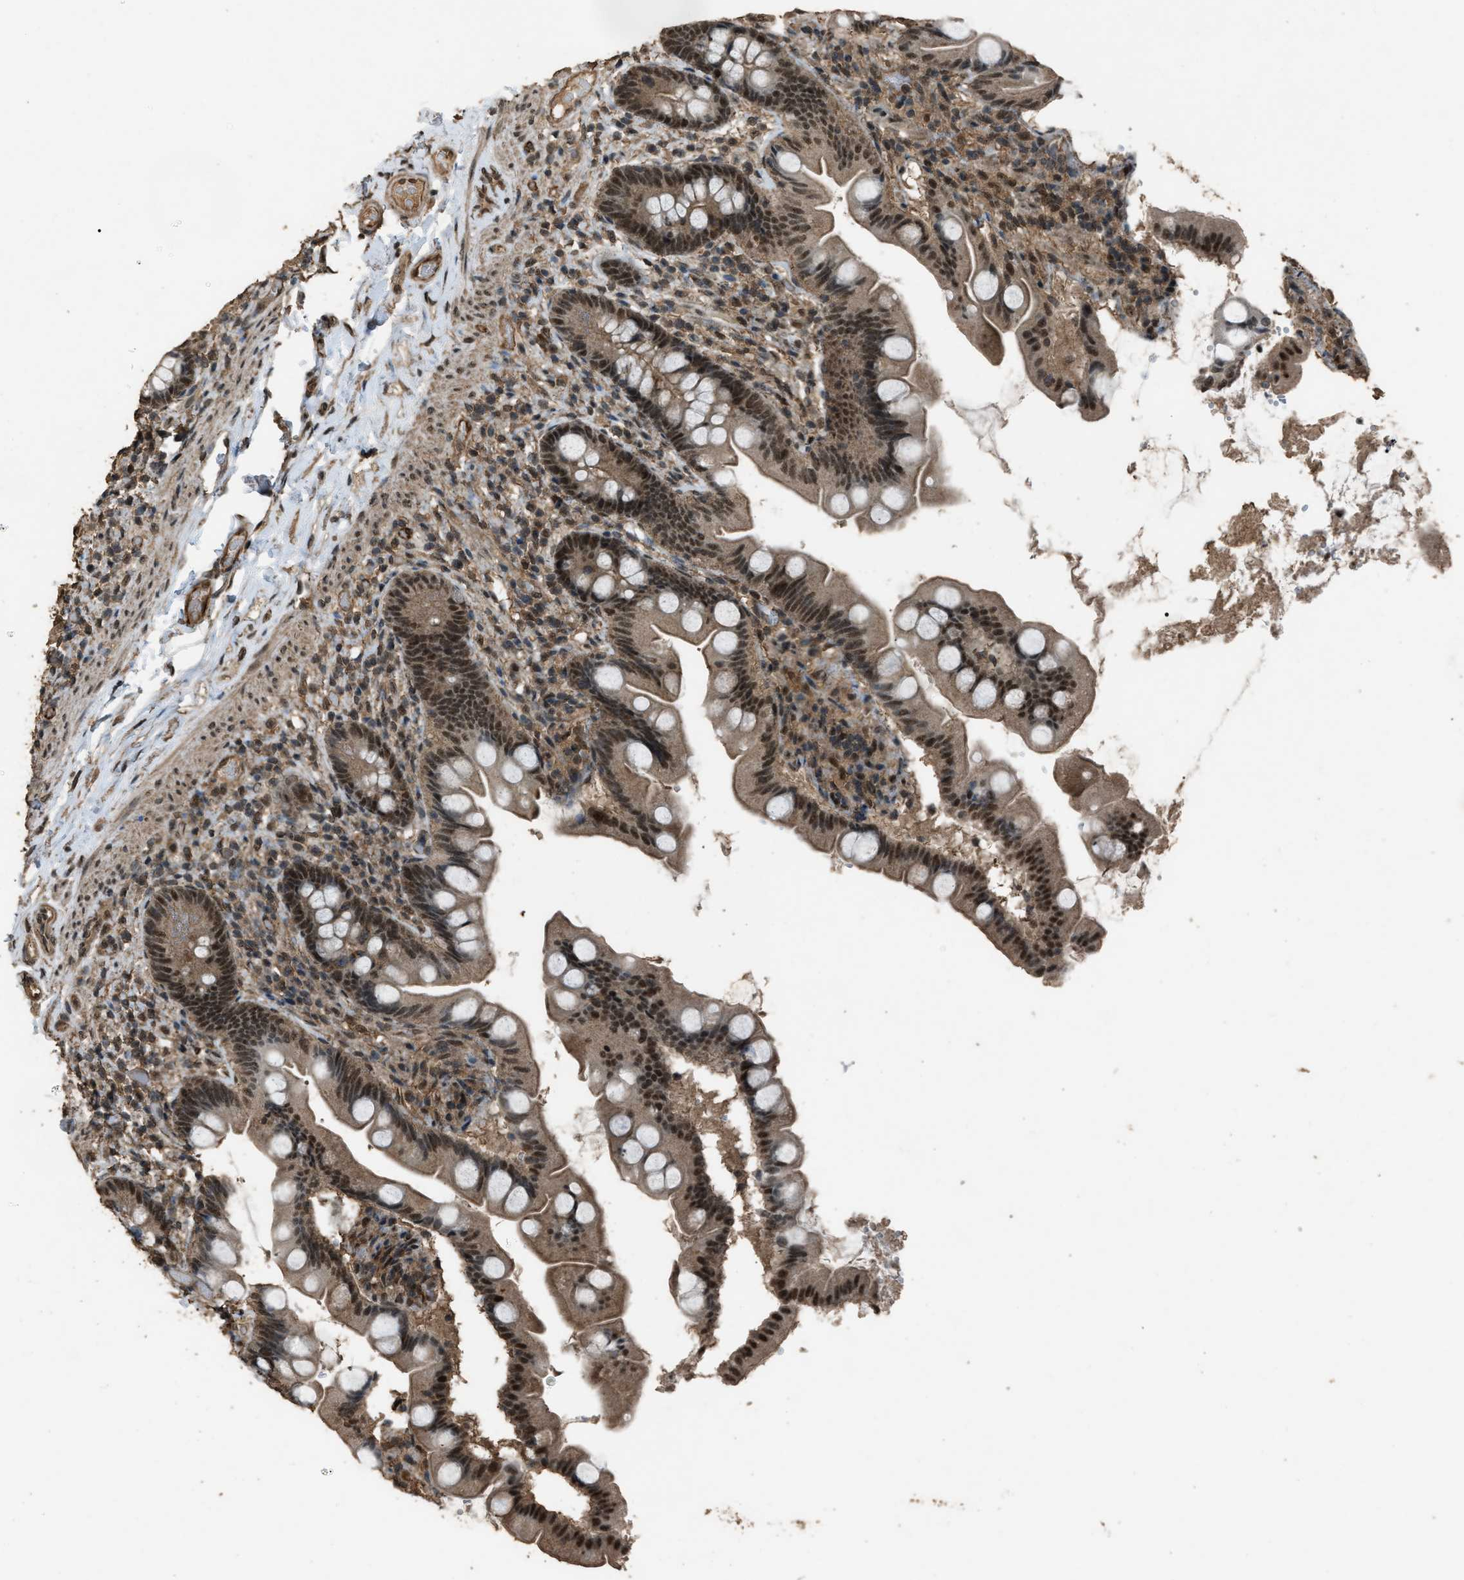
{"staining": {"intensity": "strong", "quantity": ">75%", "location": "cytoplasmic/membranous,nuclear"}, "tissue": "small intestine", "cell_type": "Glandular cells", "image_type": "normal", "snomed": [{"axis": "morphology", "description": "Normal tissue, NOS"}, {"axis": "topography", "description": "Small intestine"}], "caption": "Glandular cells show high levels of strong cytoplasmic/membranous,nuclear expression in approximately >75% of cells in normal small intestine.", "gene": "SERTAD2", "patient": {"sex": "female", "age": 56}}